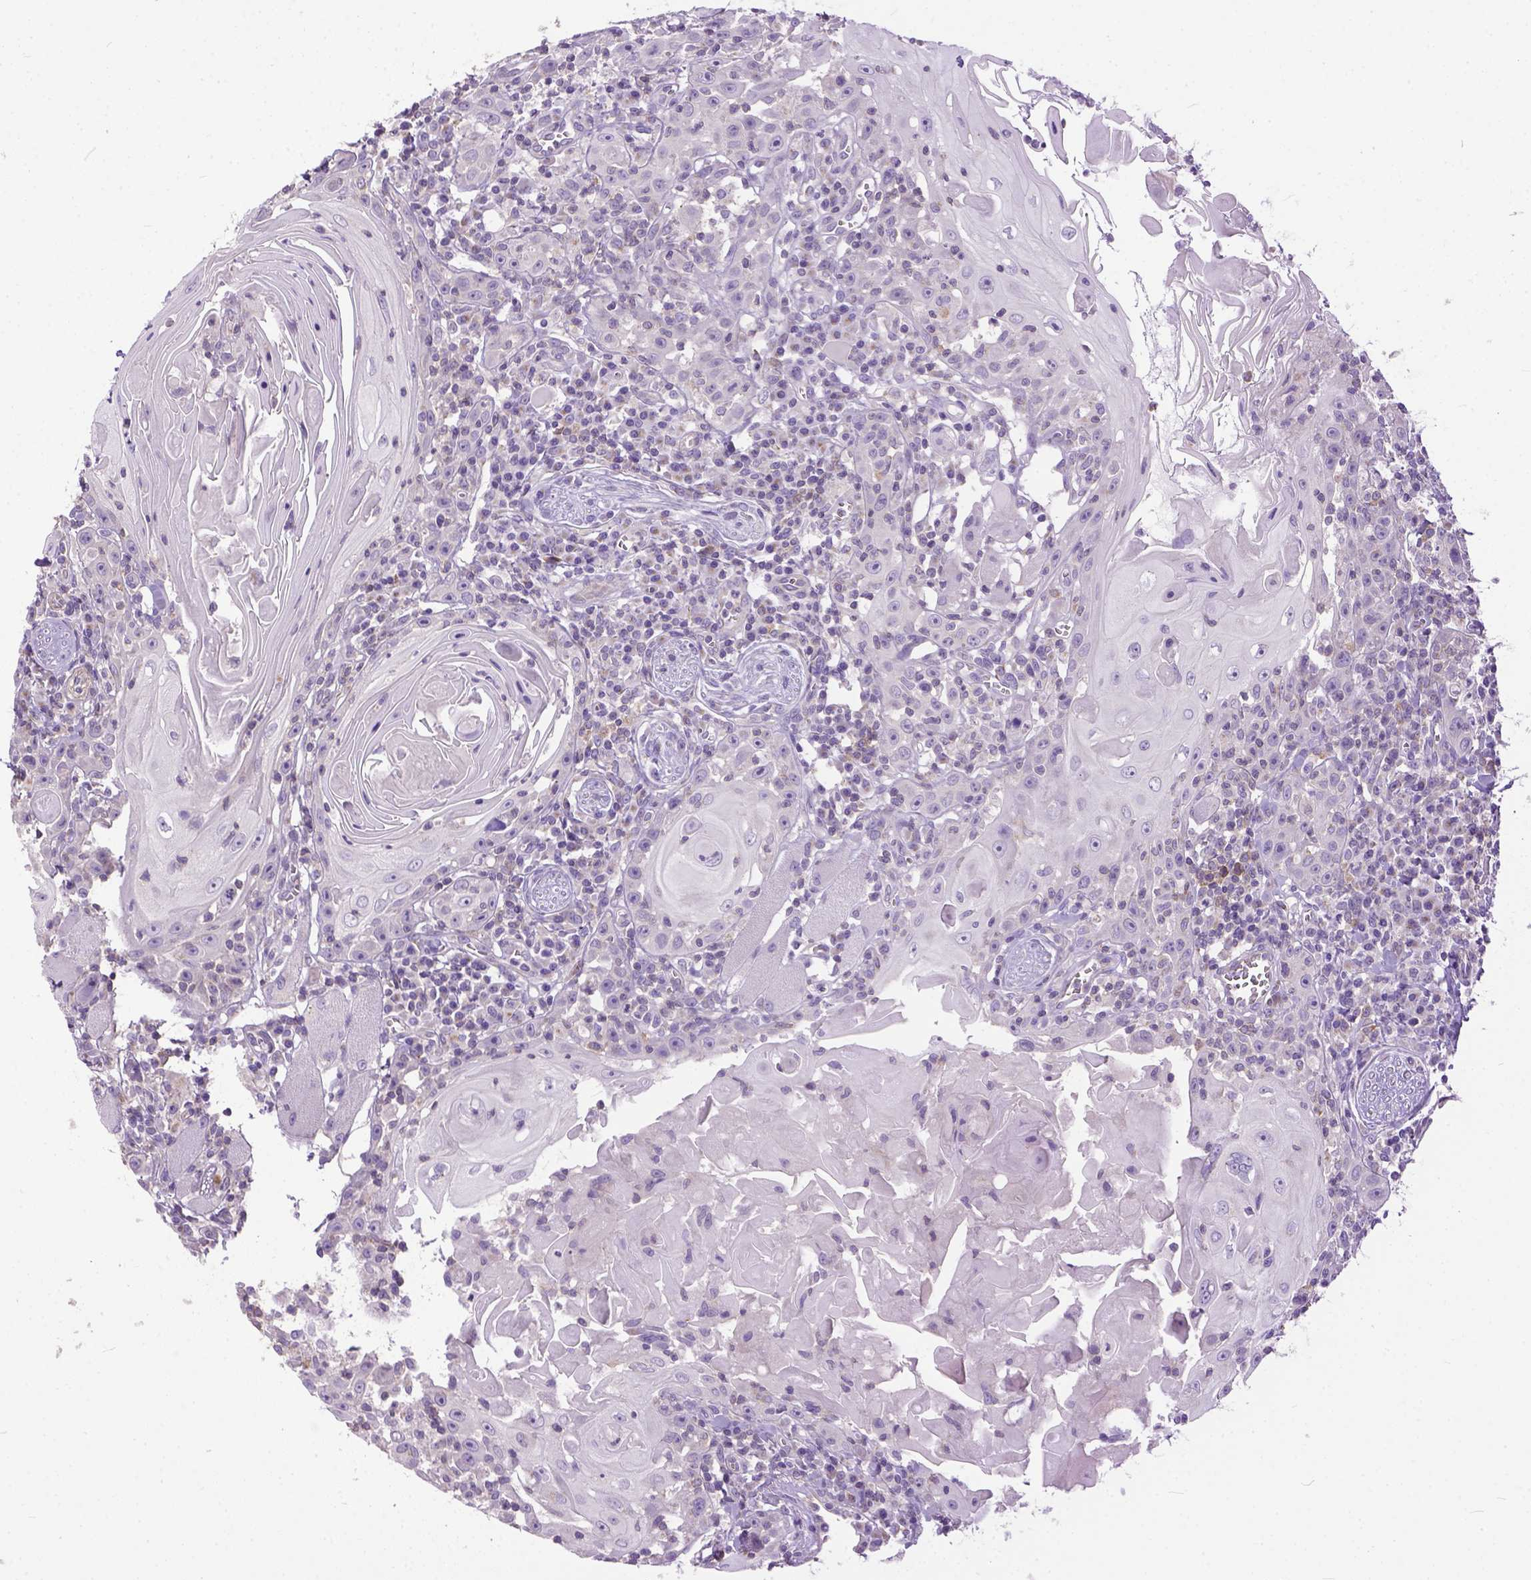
{"staining": {"intensity": "negative", "quantity": "none", "location": "none"}, "tissue": "head and neck cancer", "cell_type": "Tumor cells", "image_type": "cancer", "snomed": [{"axis": "morphology", "description": "Squamous cell carcinoma, NOS"}, {"axis": "topography", "description": "Head-Neck"}], "caption": "Immunohistochemistry (IHC) histopathology image of head and neck squamous cell carcinoma stained for a protein (brown), which displays no positivity in tumor cells.", "gene": "BANF2", "patient": {"sex": "male", "age": 52}}